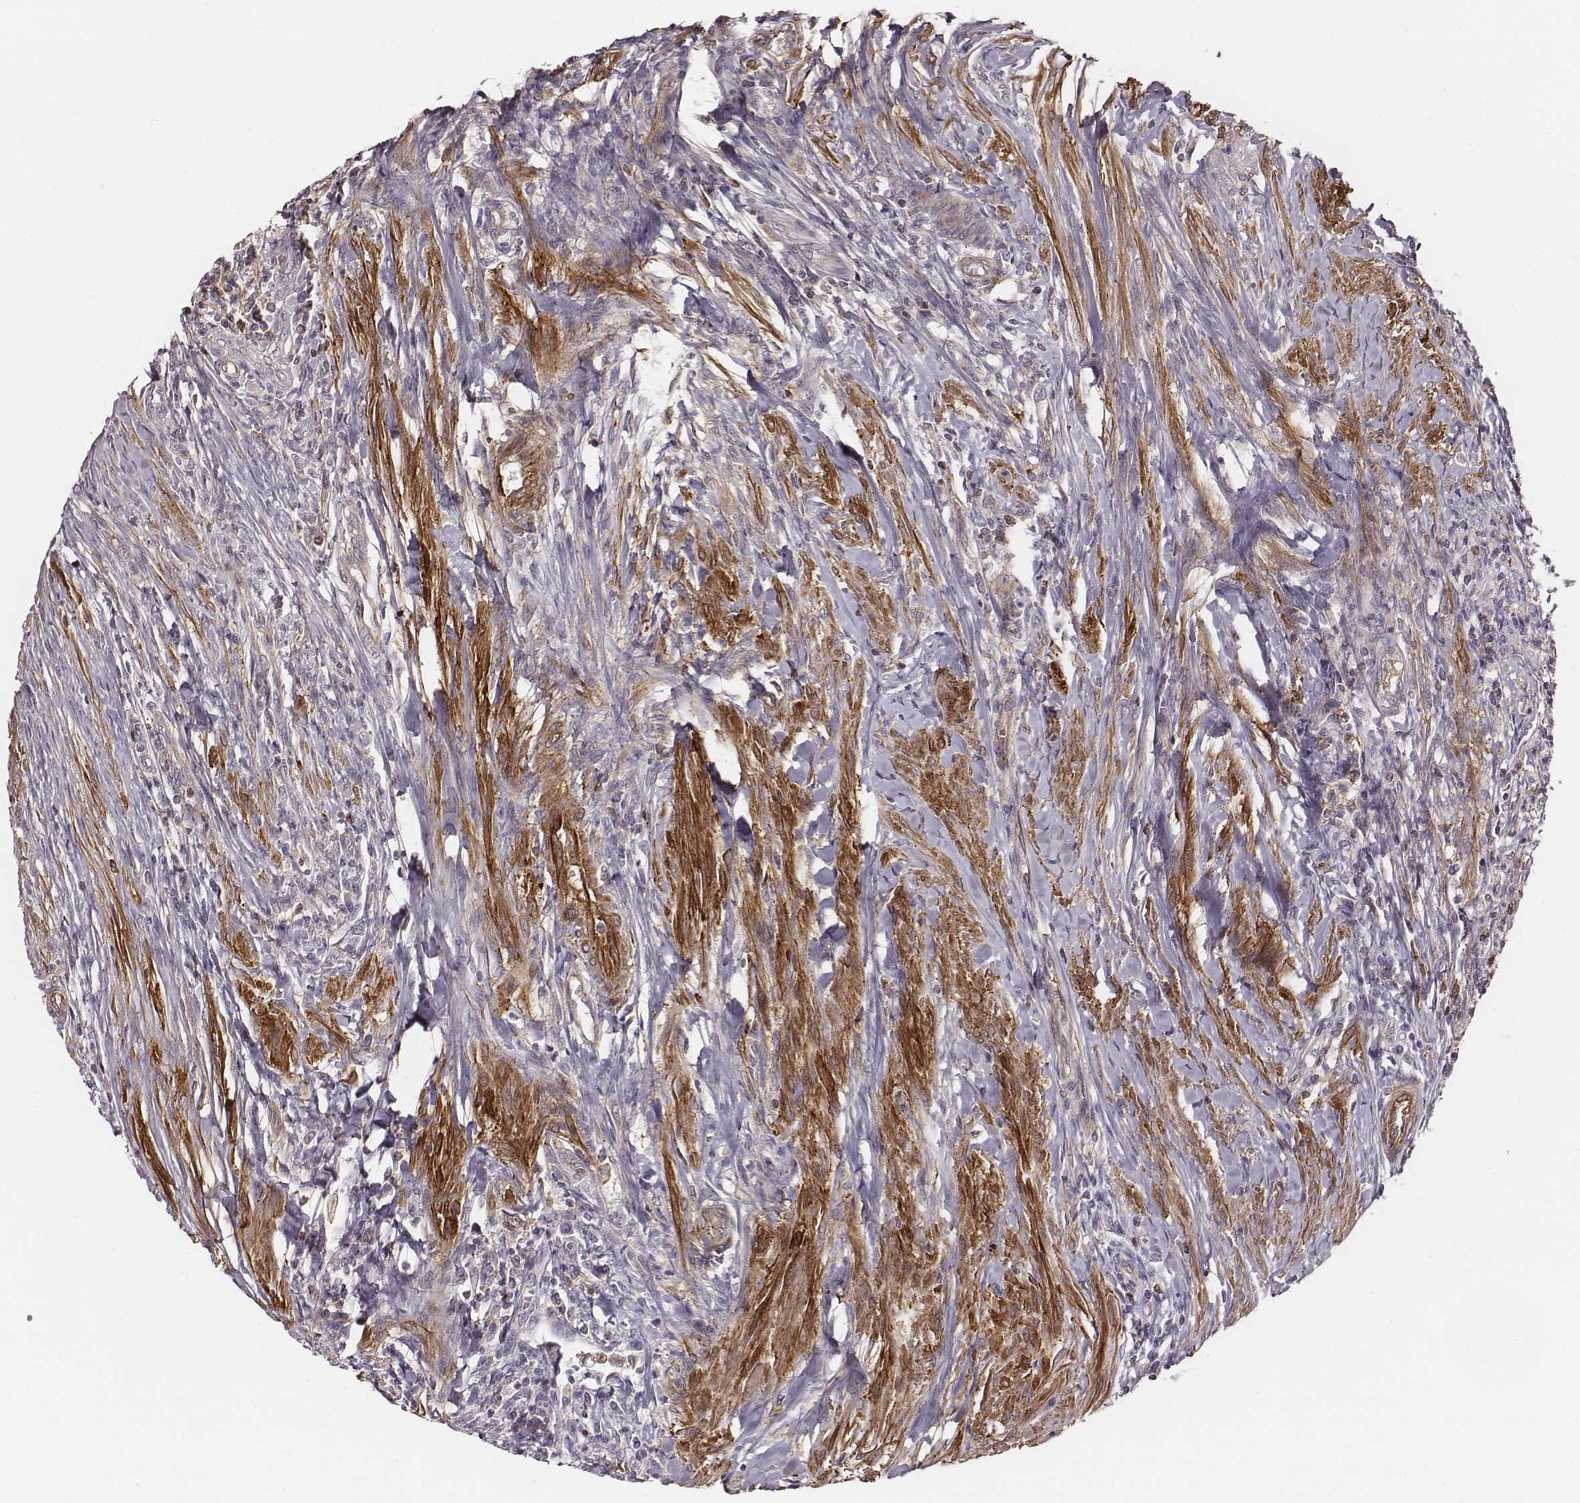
{"staining": {"intensity": "negative", "quantity": "none", "location": "none"}, "tissue": "colorectal cancer", "cell_type": "Tumor cells", "image_type": "cancer", "snomed": [{"axis": "morphology", "description": "Adenocarcinoma, NOS"}, {"axis": "topography", "description": "Colon"}], "caption": "Tumor cells show no significant protein expression in colorectal cancer.", "gene": "ZYX", "patient": {"sex": "female", "age": 67}}